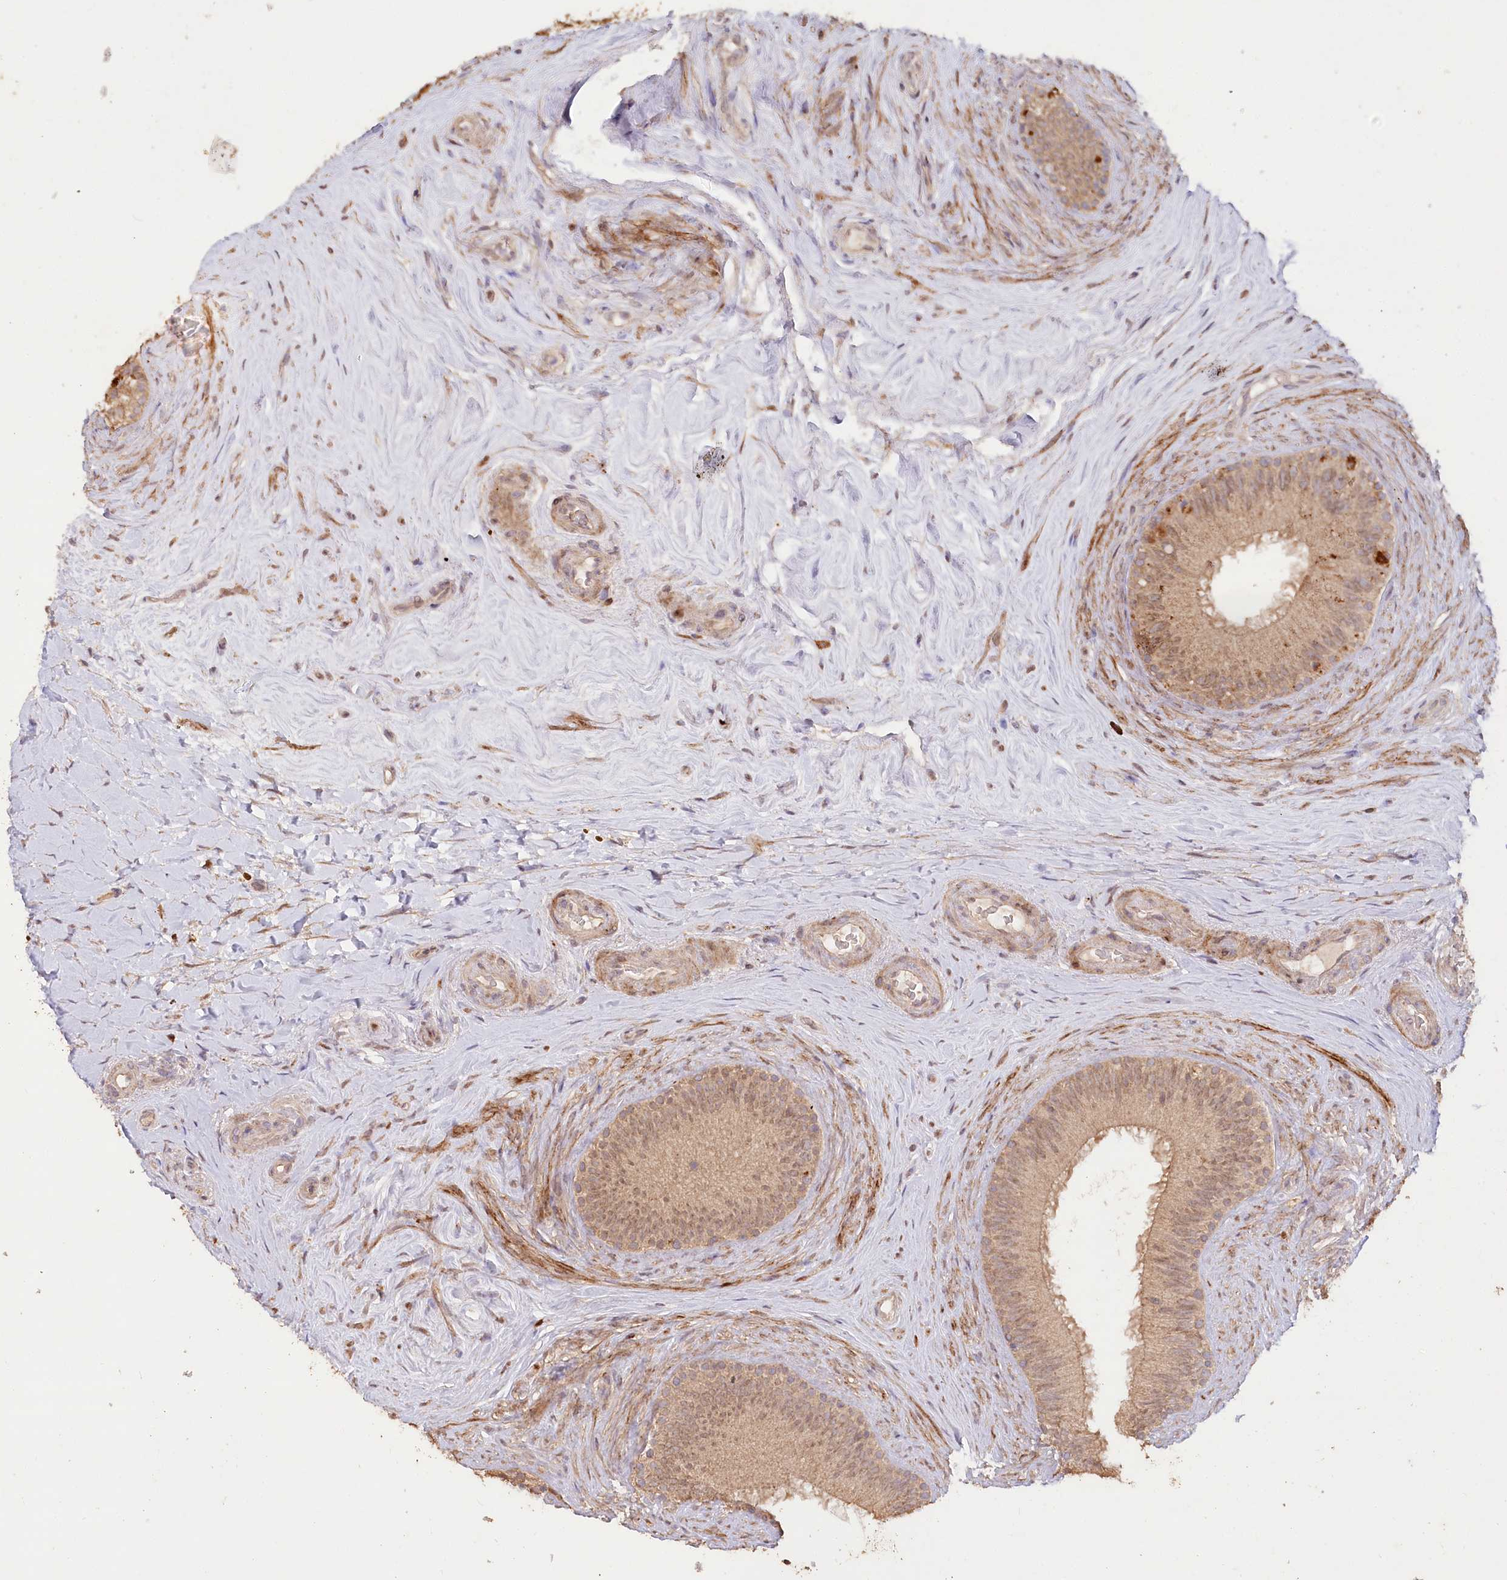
{"staining": {"intensity": "moderate", "quantity": "25%-75%", "location": "cytoplasmic/membranous"}, "tissue": "epididymis", "cell_type": "Glandular cells", "image_type": "normal", "snomed": [{"axis": "morphology", "description": "Normal tissue, NOS"}, {"axis": "topography", "description": "Epididymis"}], "caption": "The micrograph displays a brown stain indicating the presence of a protein in the cytoplasmic/membranous of glandular cells in epididymis. (Stains: DAB in brown, nuclei in blue, Microscopy: brightfield microscopy at high magnification).", "gene": "IRAK1BP1", "patient": {"sex": "male", "age": 84}}